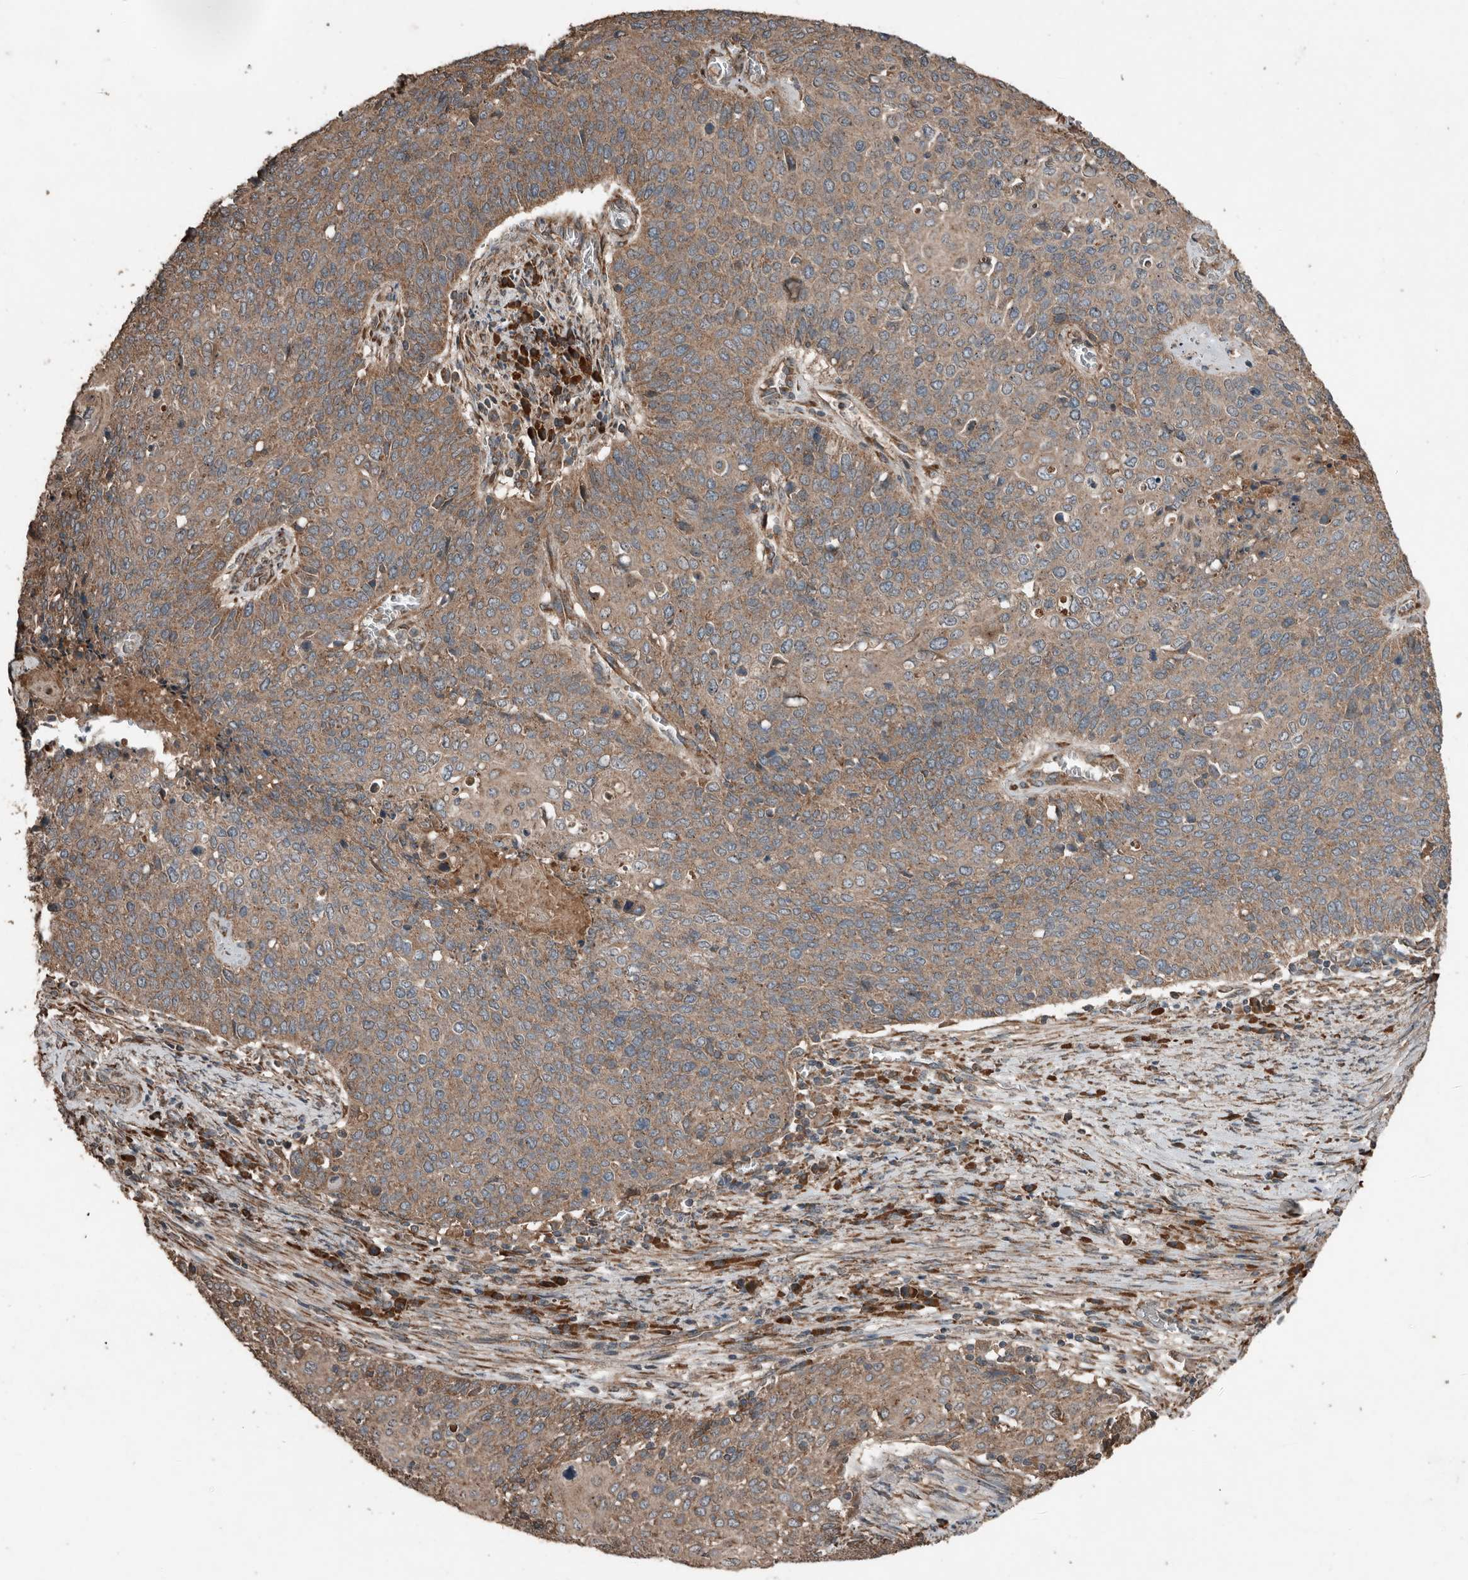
{"staining": {"intensity": "weak", "quantity": ">75%", "location": "cytoplasmic/membranous"}, "tissue": "cervical cancer", "cell_type": "Tumor cells", "image_type": "cancer", "snomed": [{"axis": "morphology", "description": "Squamous cell carcinoma, NOS"}, {"axis": "topography", "description": "Cervix"}], "caption": "Tumor cells reveal low levels of weak cytoplasmic/membranous staining in about >75% of cells in cervical cancer.", "gene": "RNF207", "patient": {"sex": "female", "age": 39}}